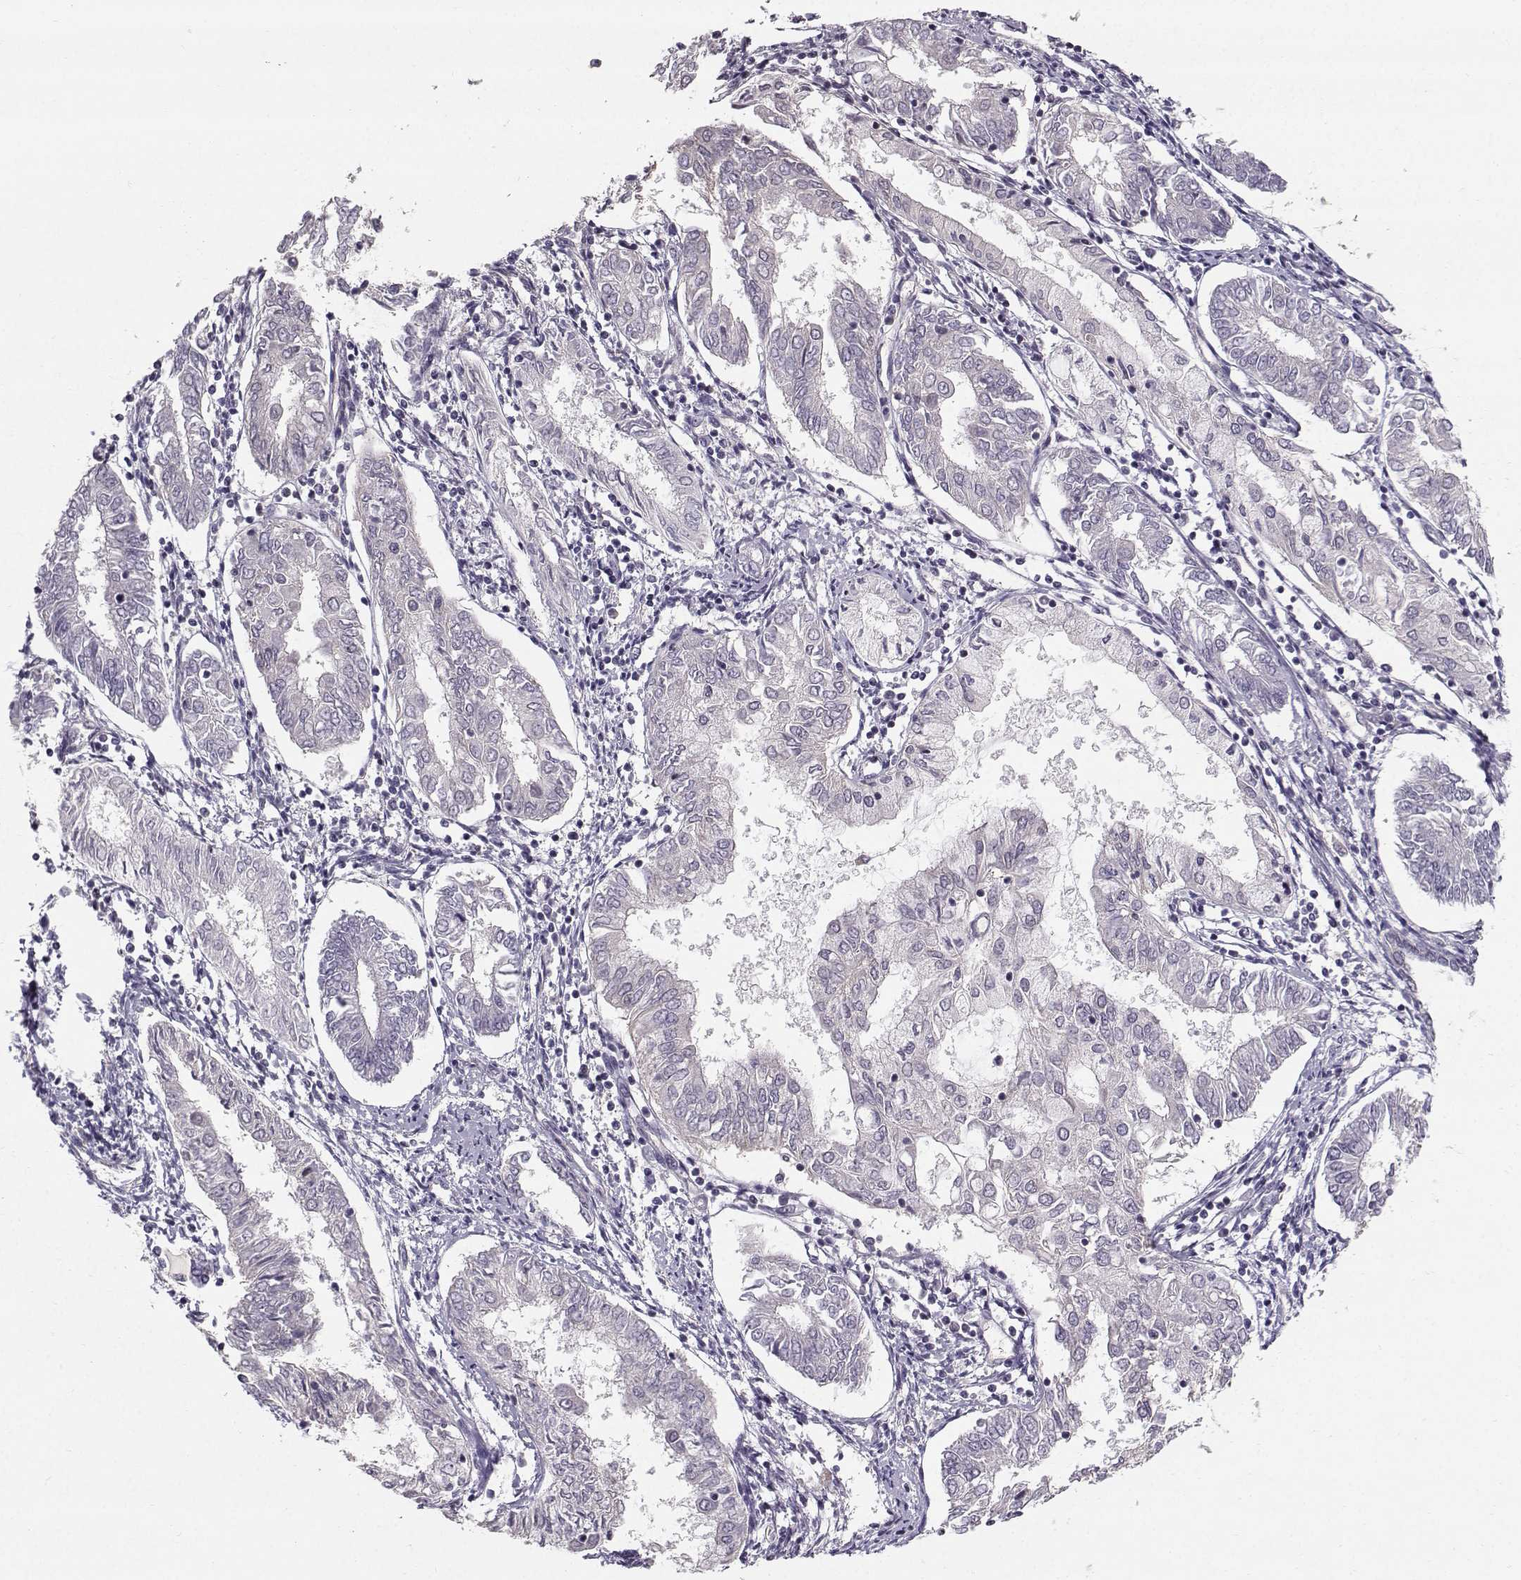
{"staining": {"intensity": "negative", "quantity": "none", "location": "none"}, "tissue": "endometrial cancer", "cell_type": "Tumor cells", "image_type": "cancer", "snomed": [{"axis": "morphology", "description": "Adenocarcinoma, NOS"}, {"axis": "topography", "description": "Endometrium"}], "caption": "Endometrial adenocarcinoma stained for a protein using immunohistochemistry (IHC) displays no staining tumor cells.", "gene": "TSPYL5", "patient": {"sex": "female", "age": 68}}